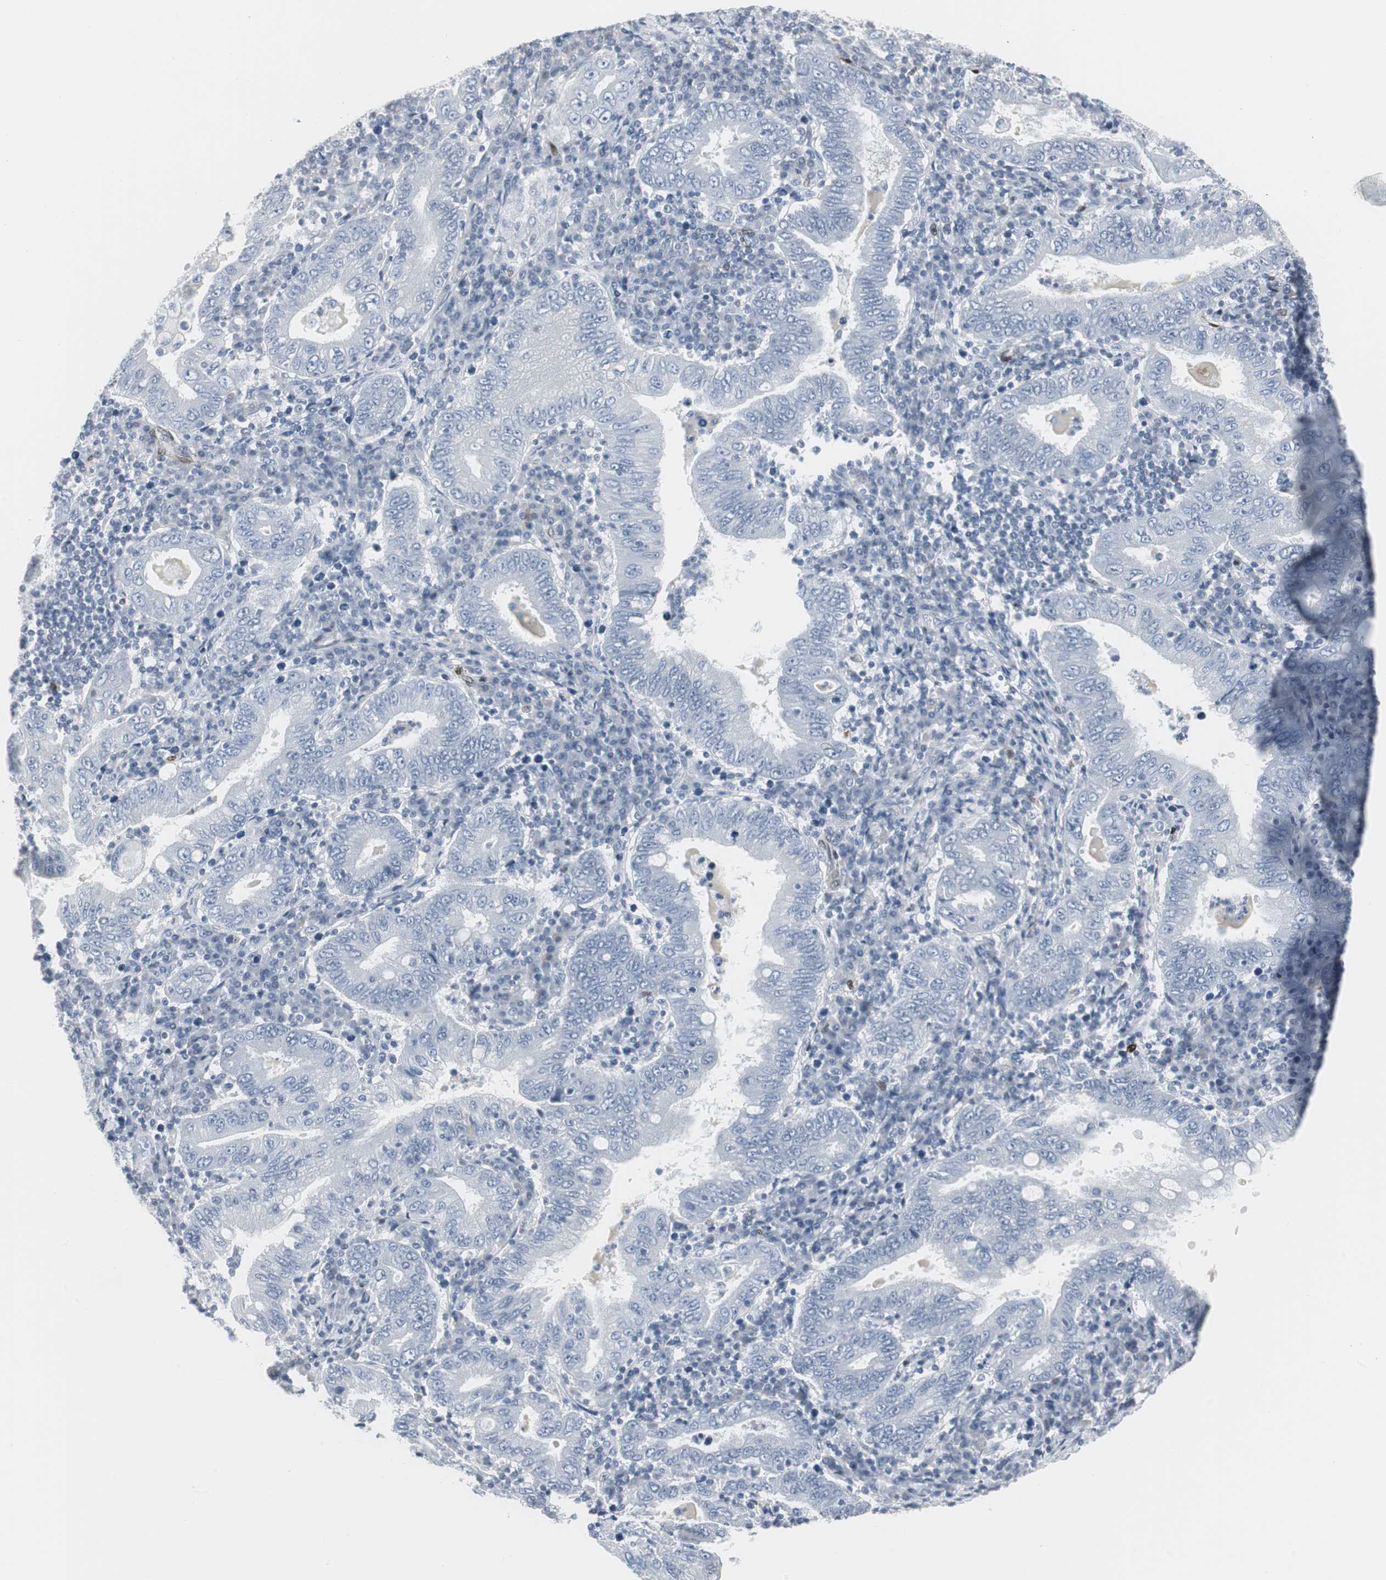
{"staining": {"intensity": "negative", "quantity": "none", "location": "none"}, "tissue": "stomach cancer", "cell_type": "Tumor cells", "image_type": "cancer", "snomed": [{"axis": "morphology", "description": "Normal tissue, NOS"}, {"axis": "morphology", "description": "Adenocarcinoma, NOS"}, {"axis": "topography", "description": "Esophagus"}, {"axis": "topography", "description": "Stomach, upper"}, {"axis": "topography", "description": "Peripheral nerve tissue"}], "caption": "A photomicrograph of stomach adenocarcinoma stained for a protein exhibits no brown staining in tumor cells. Brightfield microscopy of IHC stained with DAB (brown) and hematoxylin (blue), captured at high magnification.", "gene": "PPP1R14A", "patient": {"sex": "male", "age": 62}}